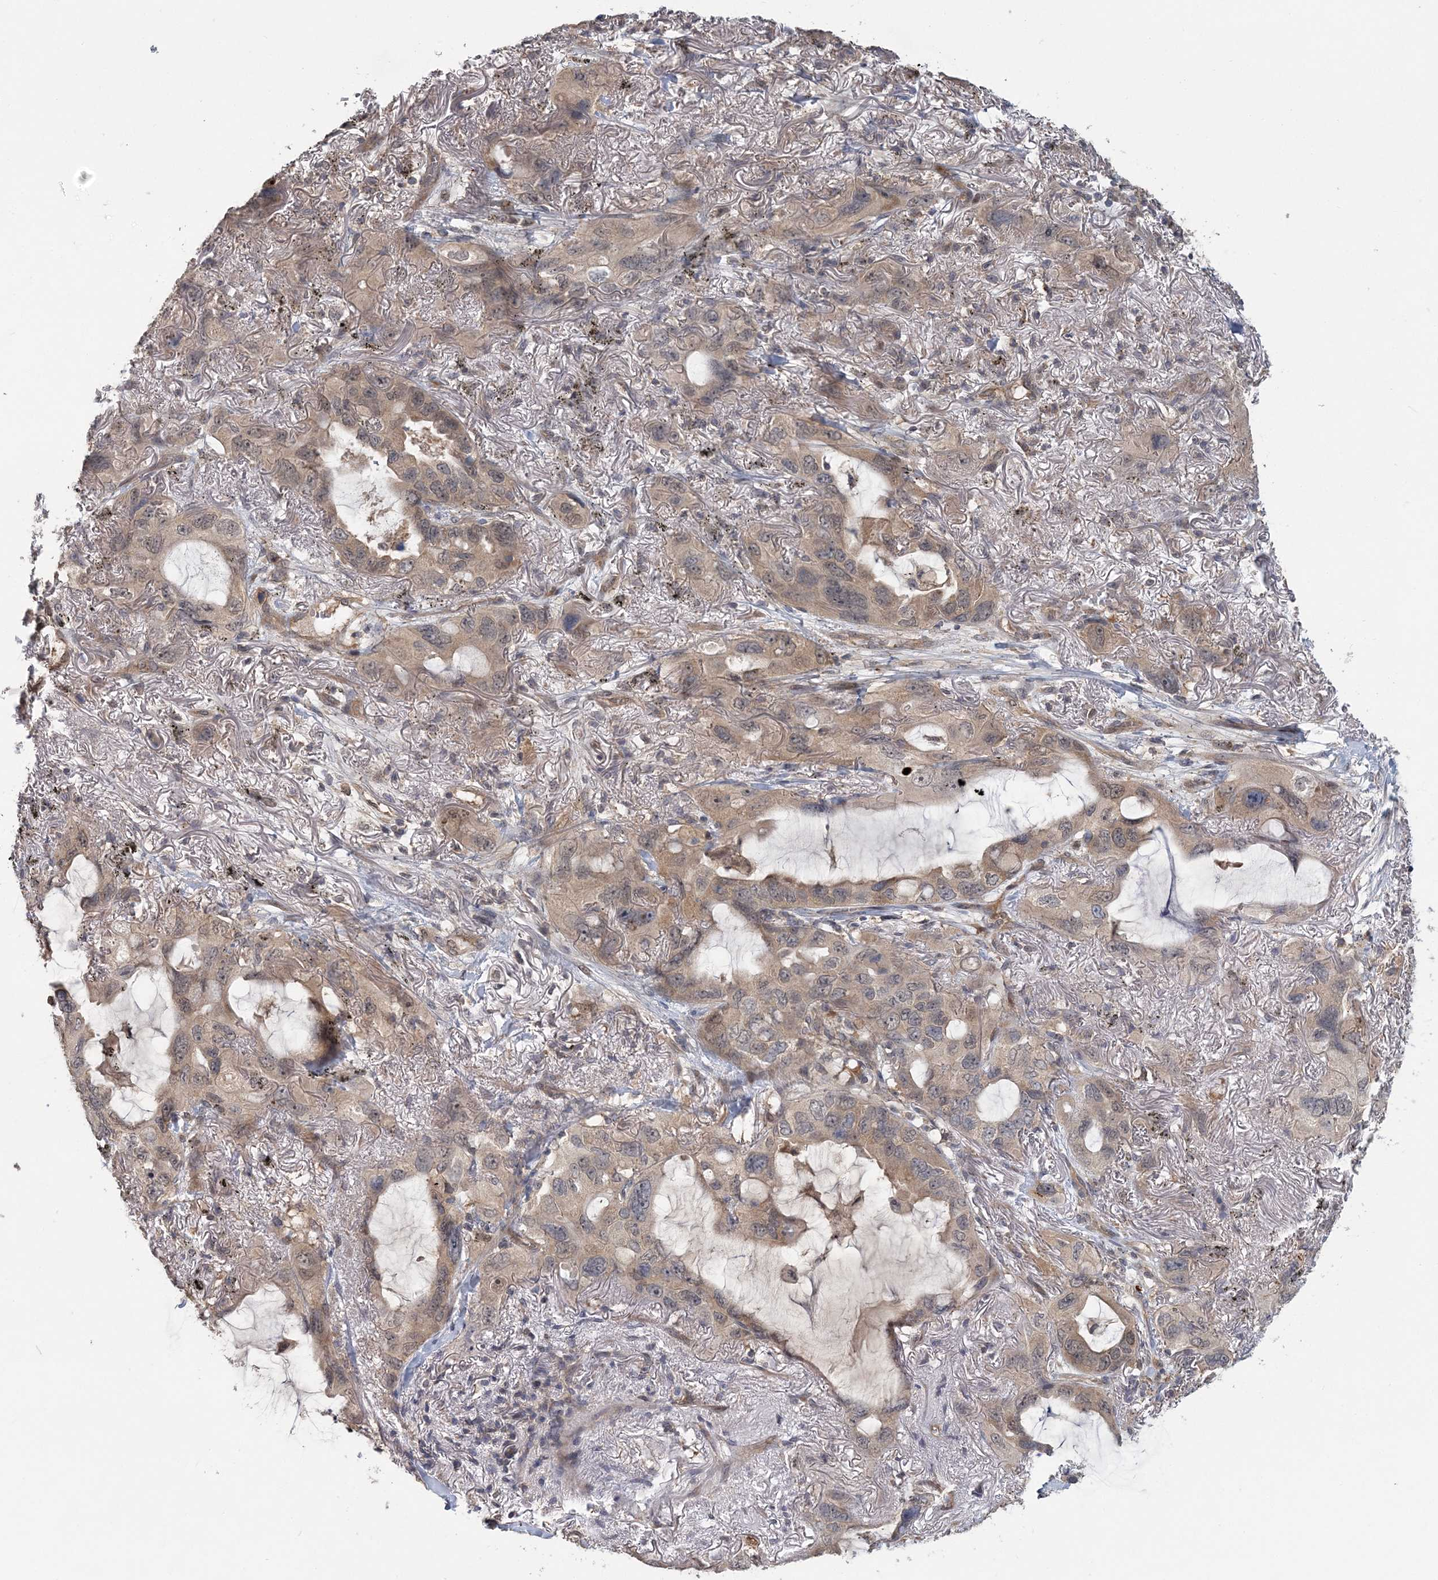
{"staining": {"intensity": "weak", "quantity": ">75%", "location": "cytoplasmic/membranous"}, "tissue": "lung cancer", "cell_type": "Tumor cells", "image_type": "cancer", "snomed": [{"axis": "morphology", "description": "Squamous cell carcinoma, NOS"}, {"axis": "topography", "description": "Lung"}], "caption": "Tumor cells exhibit weak cytoplasmic/membranous positivity in approximately >75% of cells in squamous cell carcinoma (lung).", "gene": "RNF25", "patient": {"sex": "female", "age": 73}}